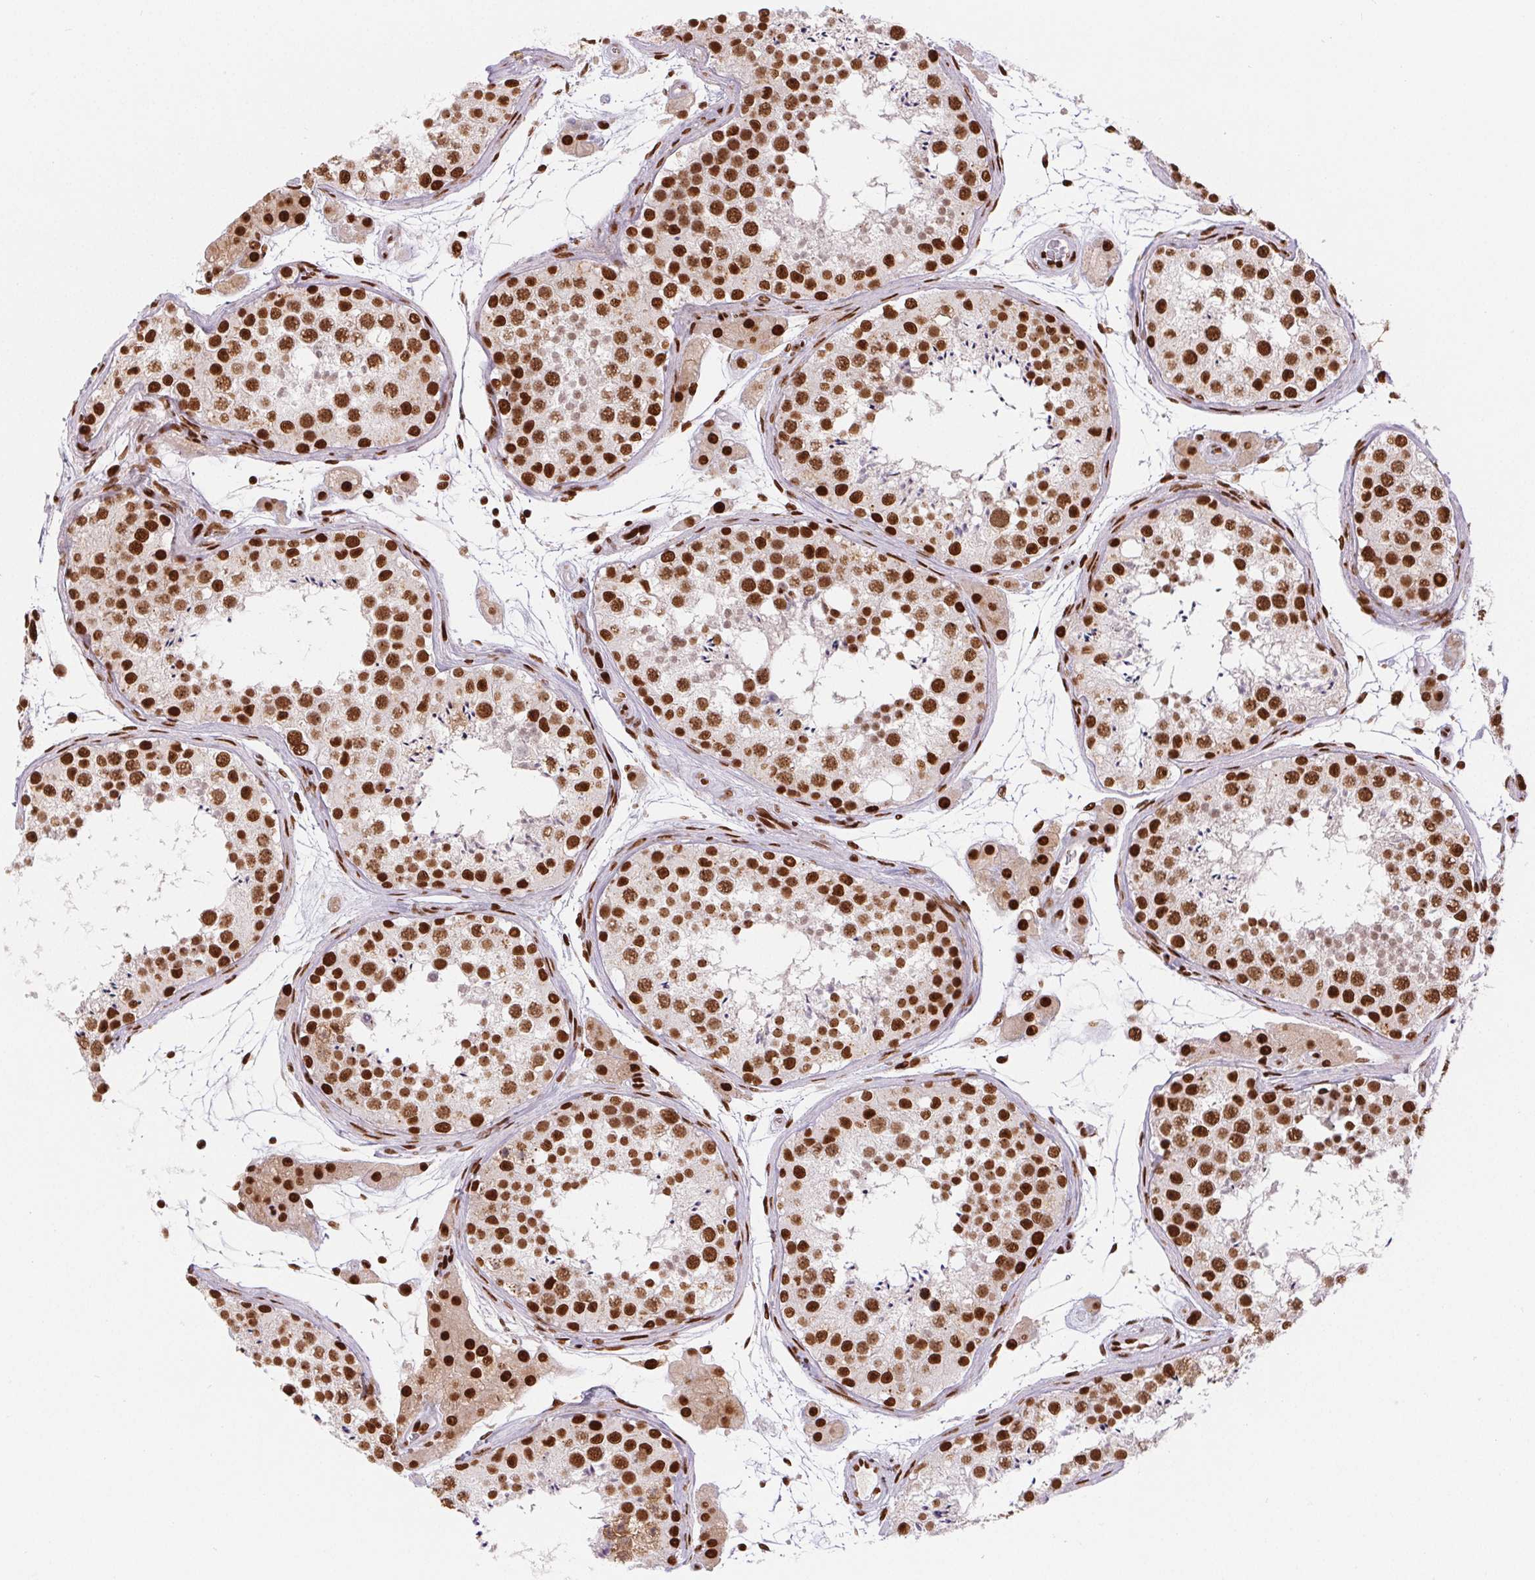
{"staining": {"intensity": "strong", "quantity": ">75%", "location": "nuclear"}, "tissue": "testis", "cell_type": "Cells in seminiferous ducts", "image_type": "normal", "snomed": [{"axis": "morphology", "description": "Normal tissue, NOS"}, {"axis": "topography", "description": "Testis"}], "caption": "A brown stain highlights strong nuclear staining of a protein in cells in seminiferous ducts of normal human testis. The staining was performed using DAB (3,3'-diaminobenzidine) to visualize the protein expression in brown, while the nuclei were stained in blue with hematoxylin (Magnification: 20x).", "gene": "ZNF80", "patient": {"sex": "male", "age": 41}}